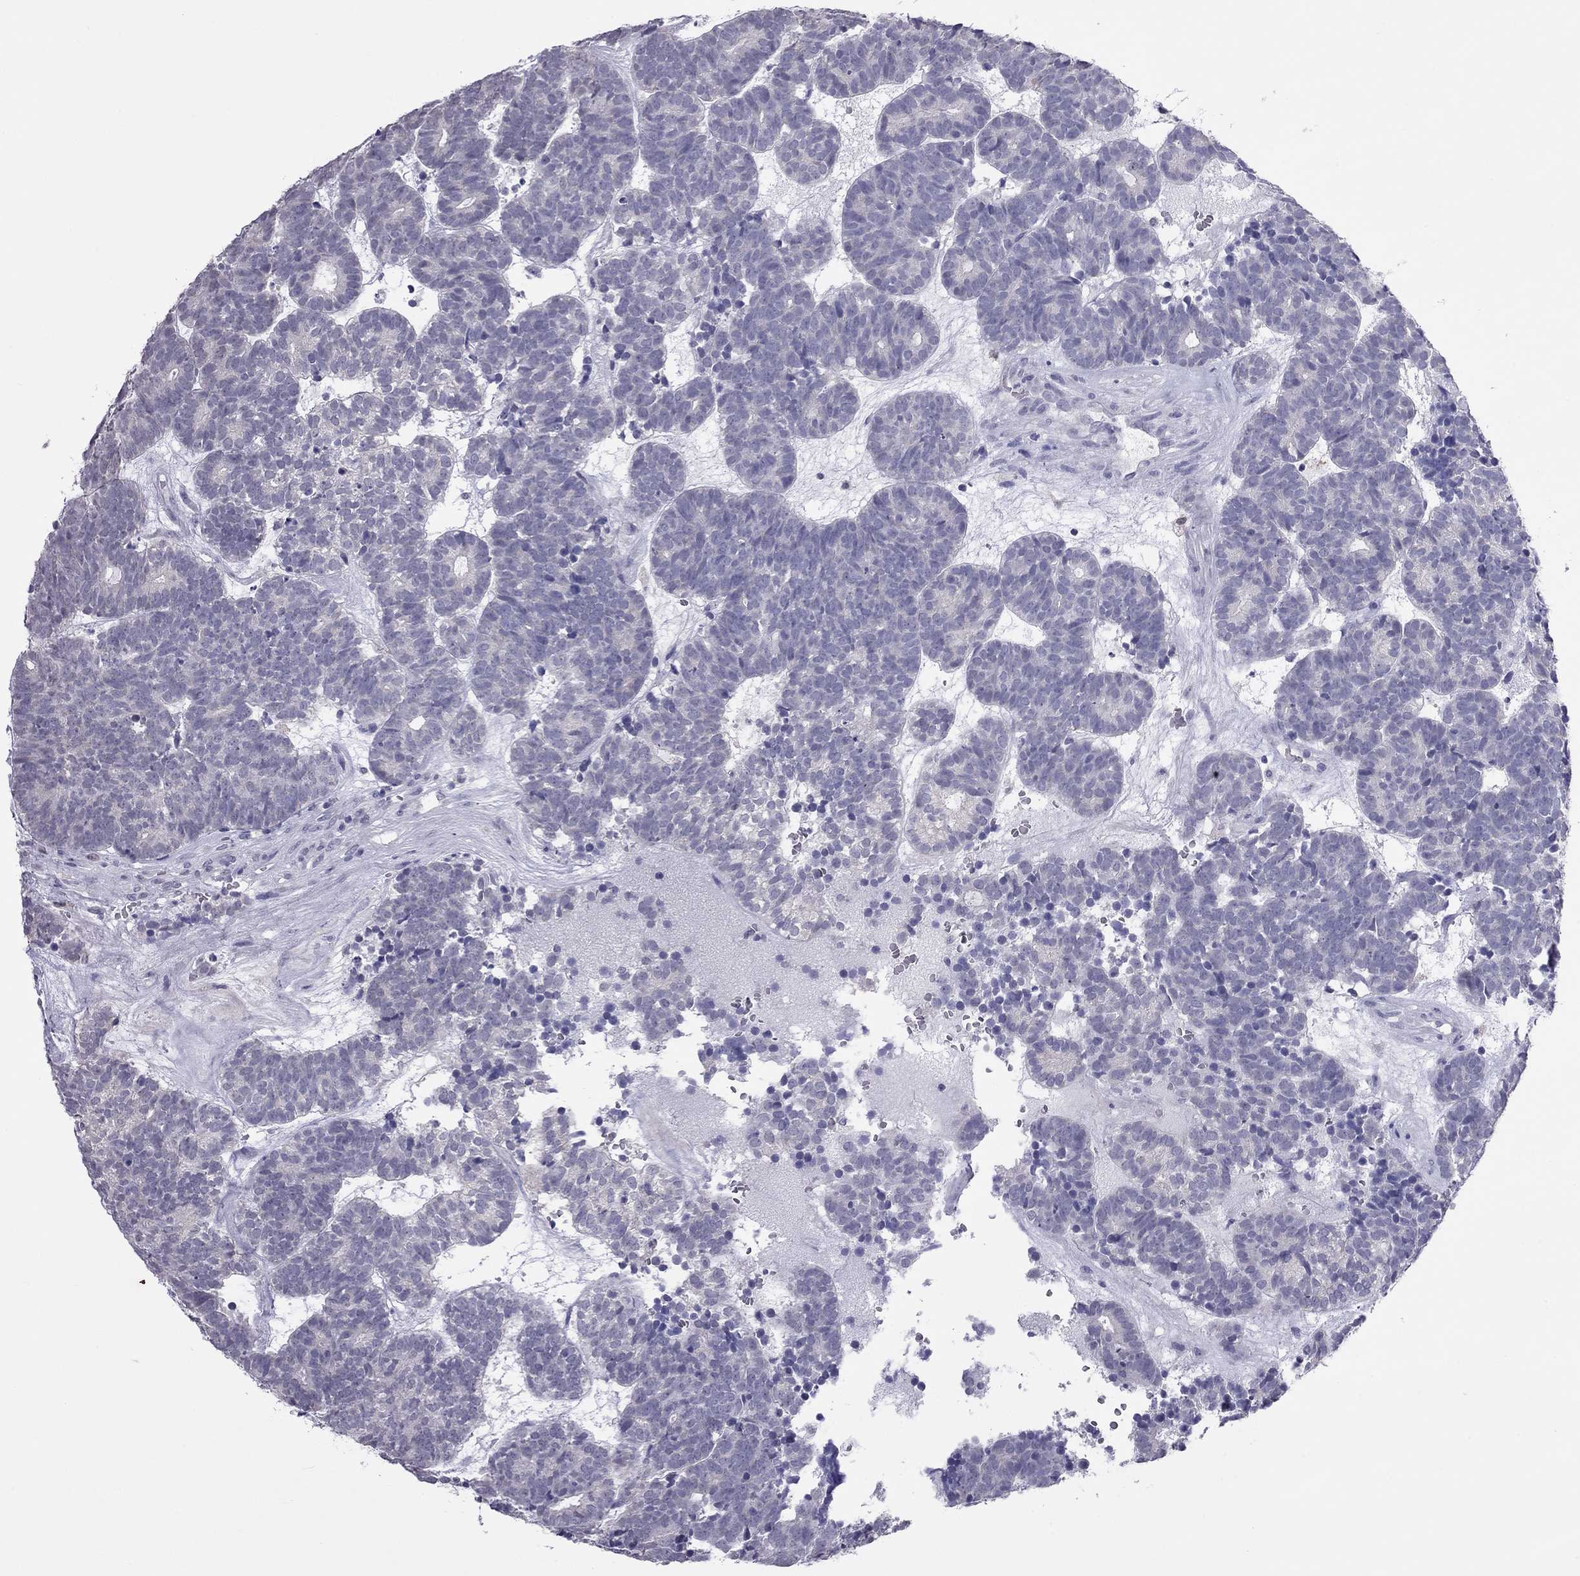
{"staining": {"intensity": "negative", "quantity": "none", "location": "none"}, "tissue": "head and neck cancer", "cell_type": "Tumor cells", "image_type": "cancer", "snomed": [{"axis": "morphology", "description": "Adenocarcinoma, NOS"}, {"axis": "topography", "description": "Head-Neck"}], "caption": "High power microscopy micrograph of an IHC micrograph of head and neck adenocarcinoma, revealing no significant expression in tumor cells.", "gene": "PPP1R3A", "patient": {"sex": "female", "age": 81}}